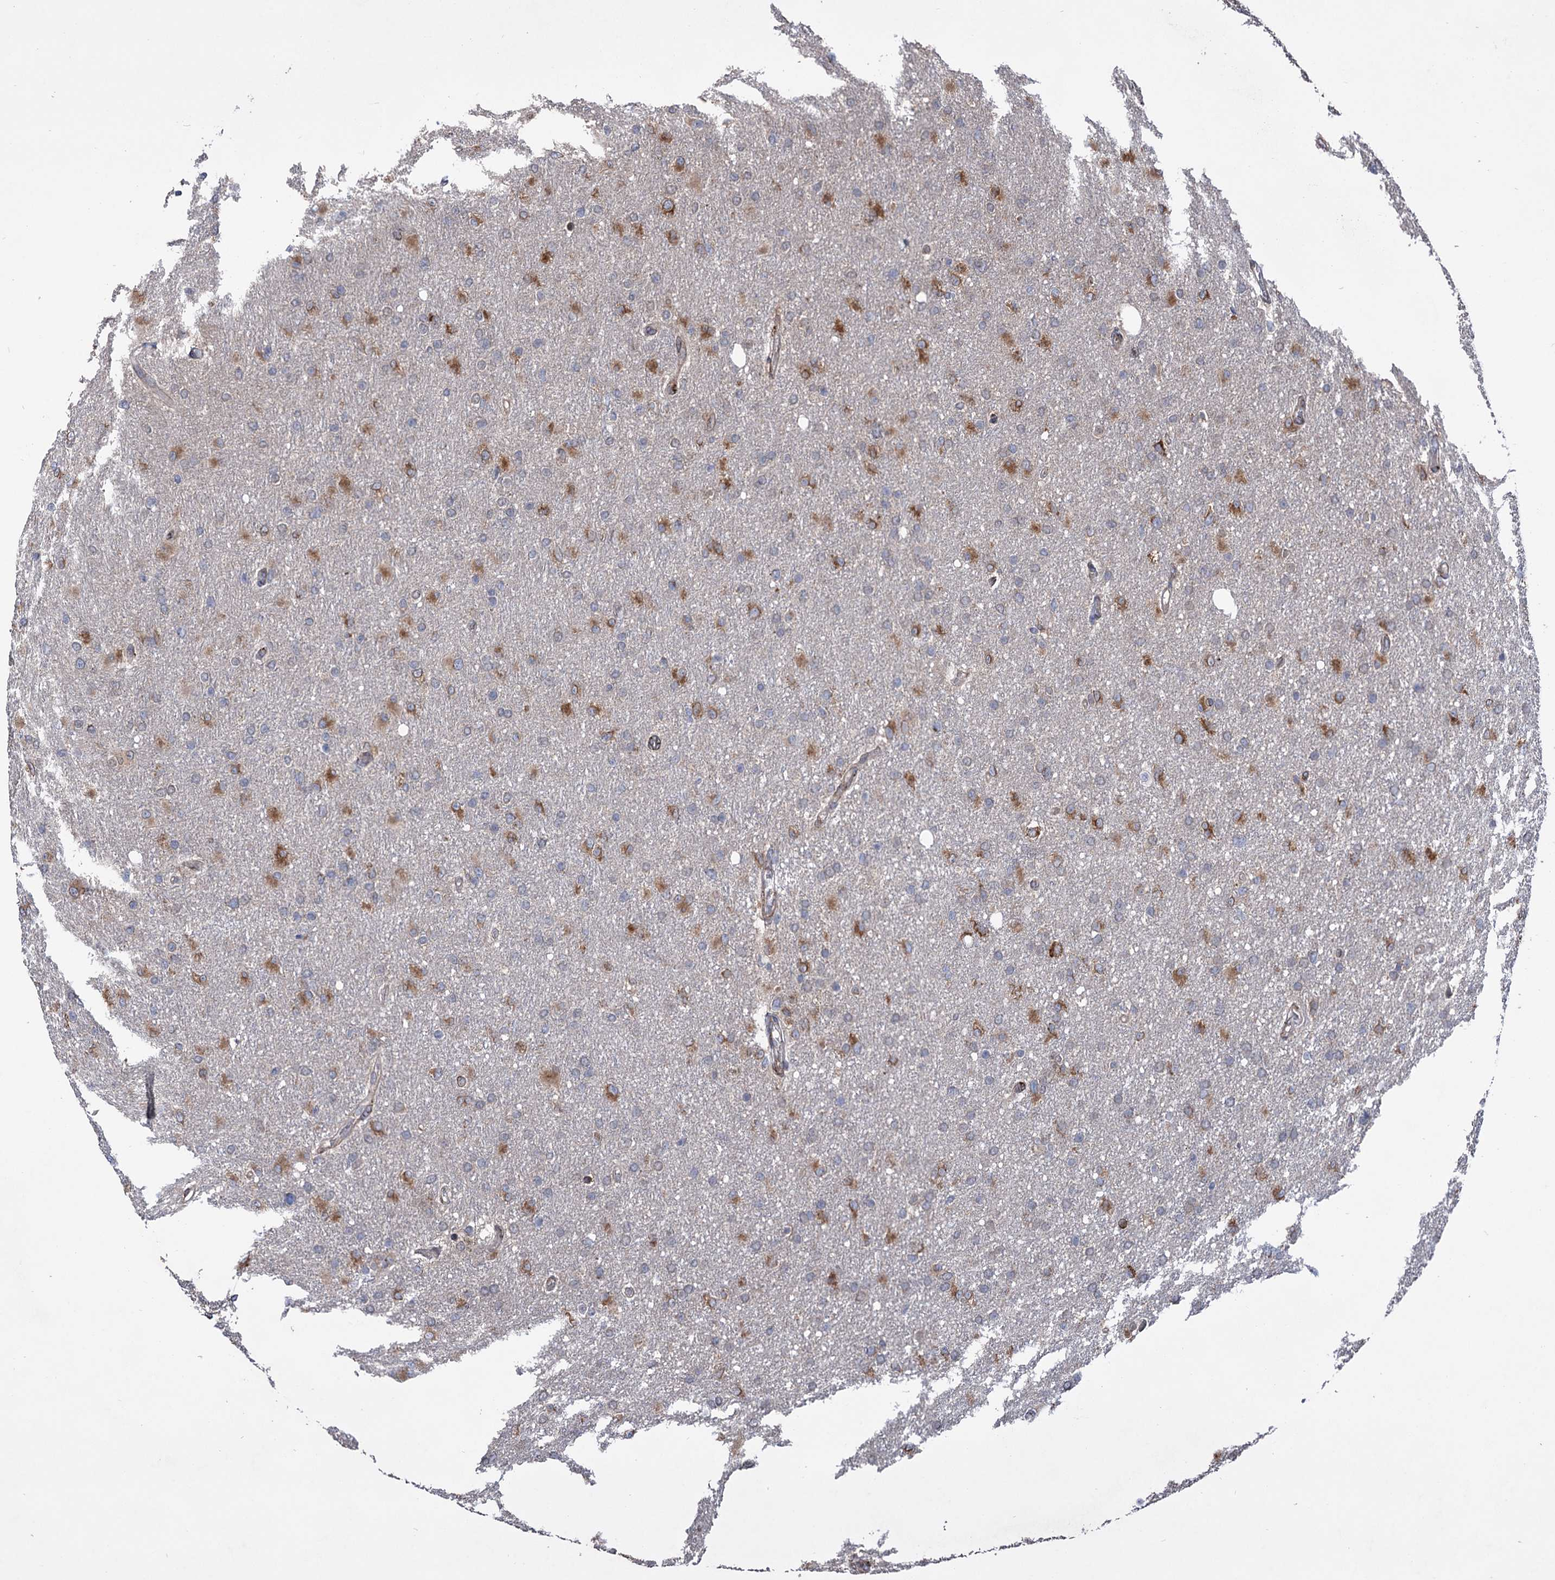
{"staining": {"intensity": "moderate", "quantity": "25%-75%", "location": "cytoplasmic/membranous"}, "tissue": "glioma", "cell_type": "Tumor cells", "image_type": "cancer", "snomed": [{"axis": "morphology", "description": "Glioma, malignant, High grade"}, {"axis": "topography", "description": "Cerebral cortex"}], "caption": "An image of high-grade glioma (malignant) stained for a protein displays moderate cytoplasmic/membranous brown staining in tumor cells.", "gene": "CDAN1", "patient": {"sex": "female", "age": 36}}